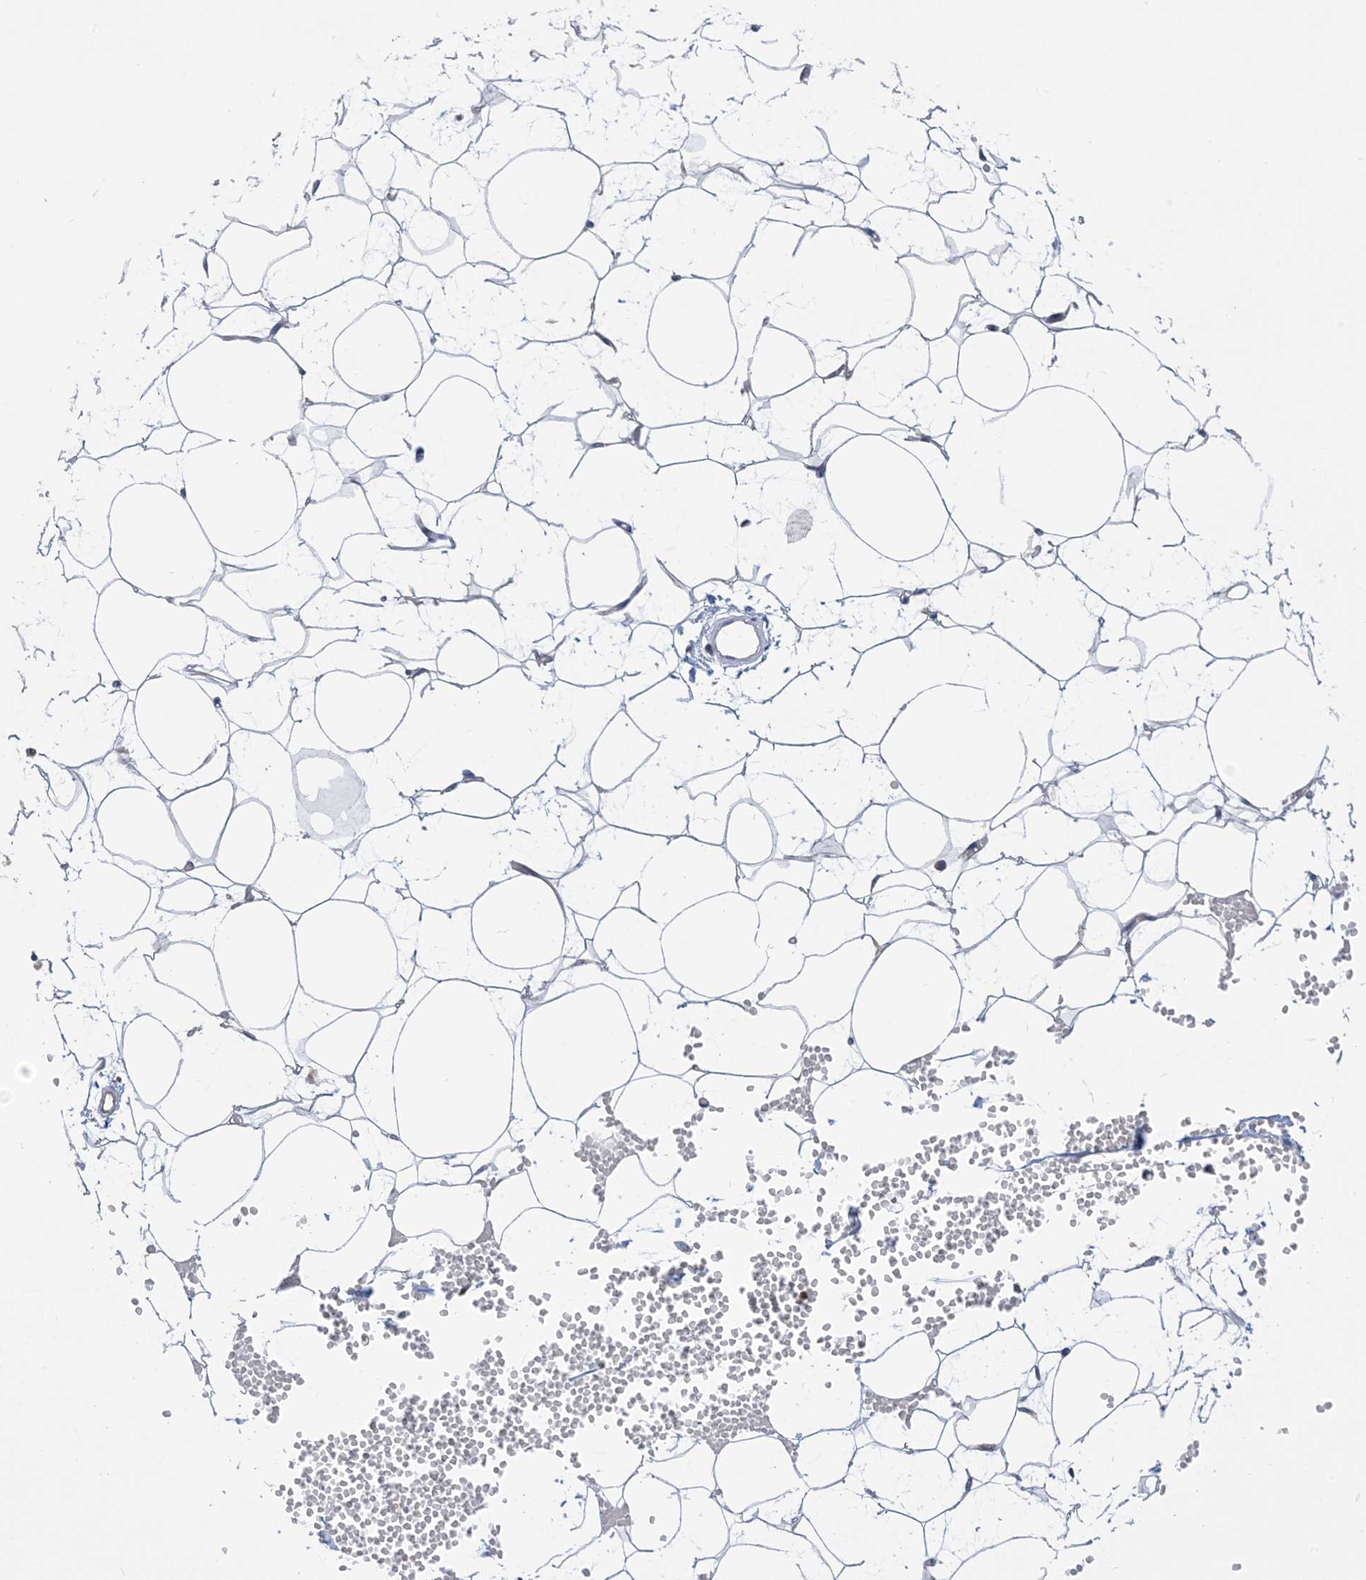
{"staining": {"intensity": "negative", "quantity": "none", "location": "none"}, "tissue": "adipose tissue", "cell_type": "Adipocytes", "image_type": "normal", "snomed": [{"axis": "morphology", "description": "Normal tissue, NOS"}, {"axis": "topography", "description": "Breast"}], "caption": "Adipocytes show no significant protein expression in normal adipose tissue. (Stains: DAB (3,3'-diaminobenzidine) immunohistochemistry (IHC) with hematoxylin counter stain, Microscopy: brightfield microscopy at high magnification).", "gene": "TTYH1", "patient": {"sex": "female", "age": 23}}